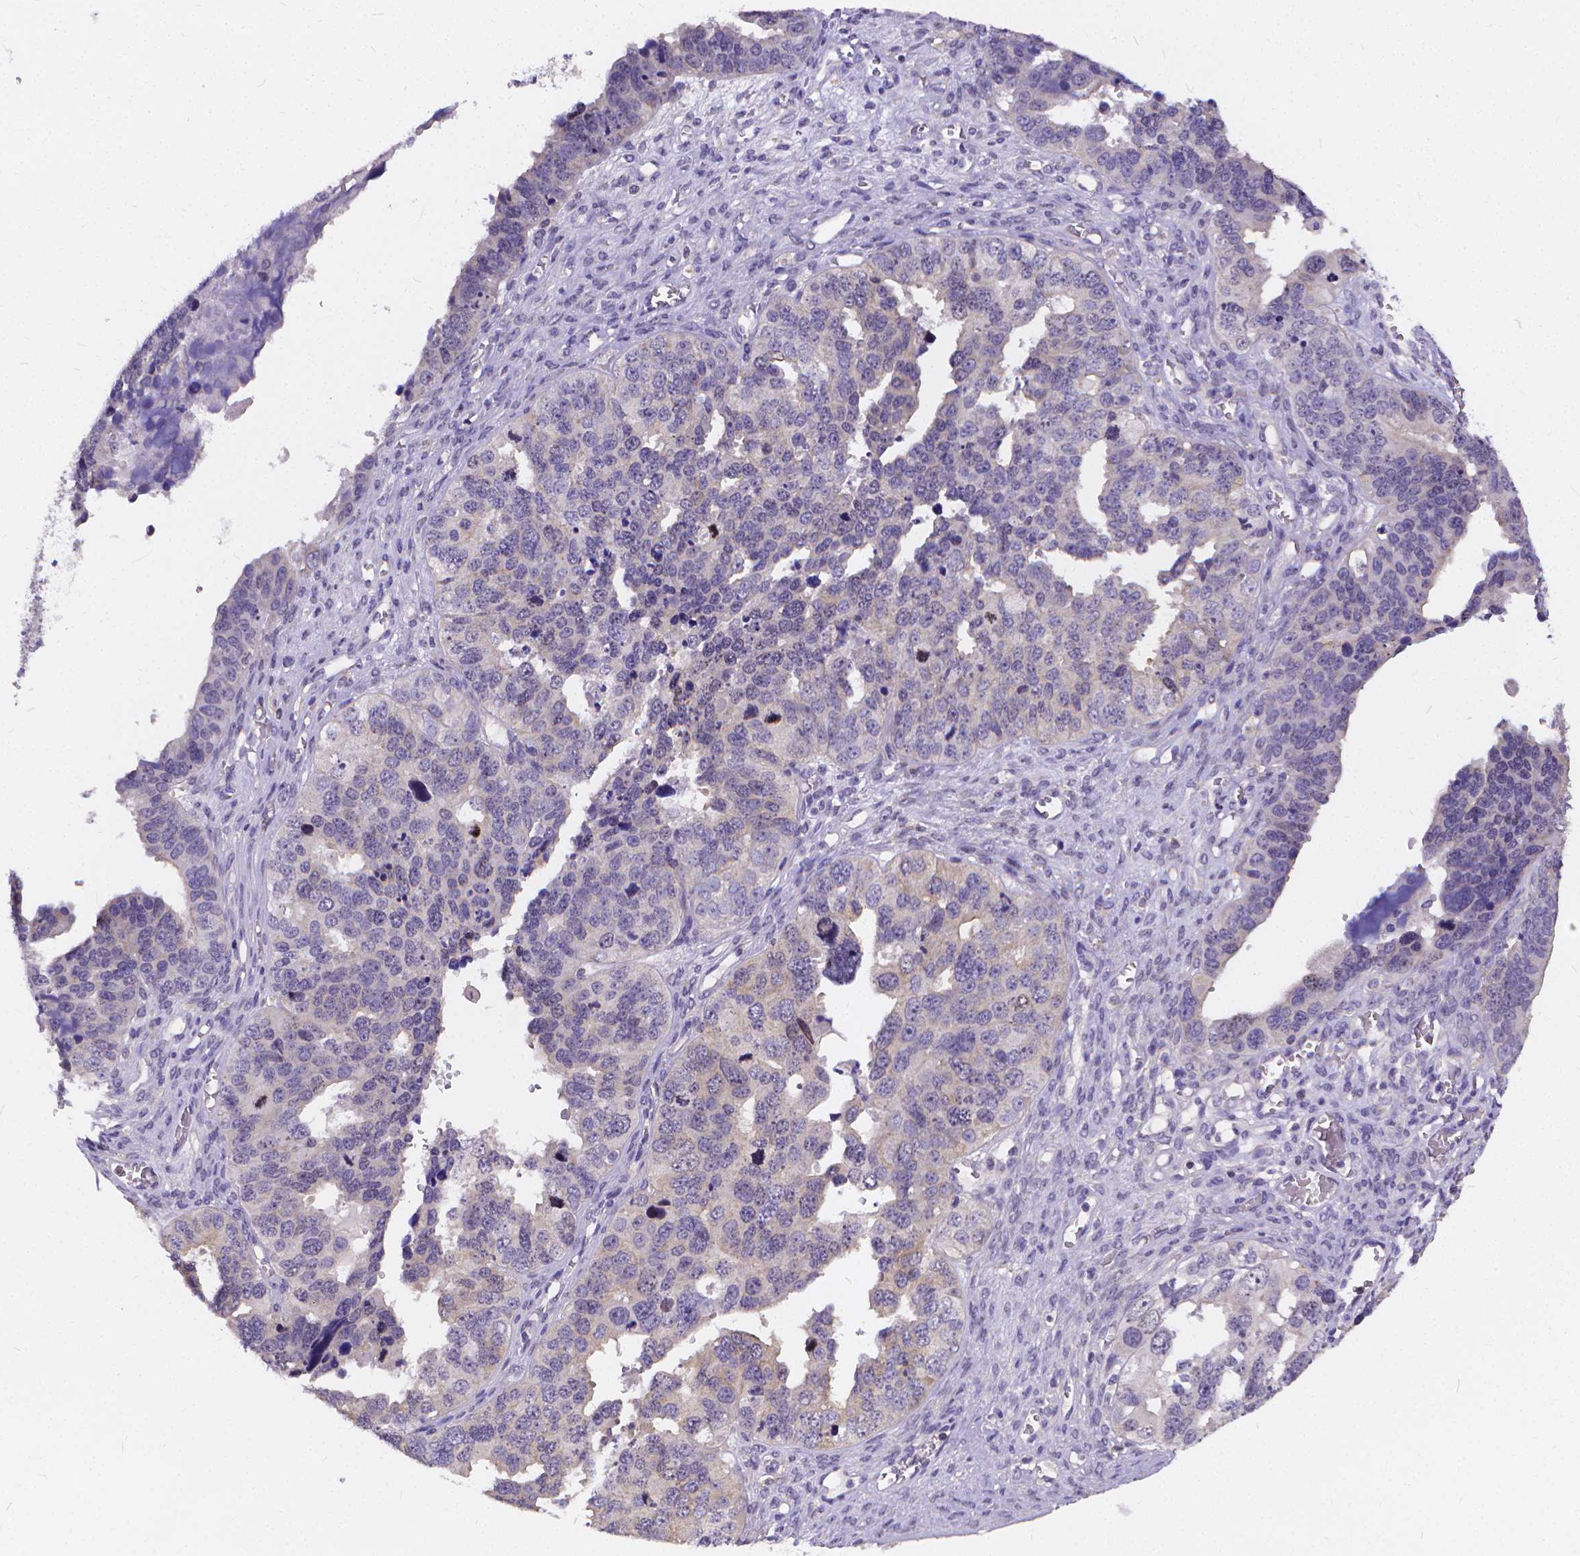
{"staining": {"intensity": "negative", "quantity": "none", "location": "none"}, "tissue": "ovarian cancer", "cell_type": "Tumor cells", "image_type": "cancer", "snomed": [{"axis": "morphology", "description": "Cystadenocarcinoma, serous, NOS"}, {"axis": "topography", "description": "Ovary"}], "caption": "Human ovarian cancer (serous cystadenocarcinoma) stained for a protein using immunohistochemistry reveals no positivity in tumor cells.", "gene": "GLRB", "patient": {"sex": "female", "age": 76}}